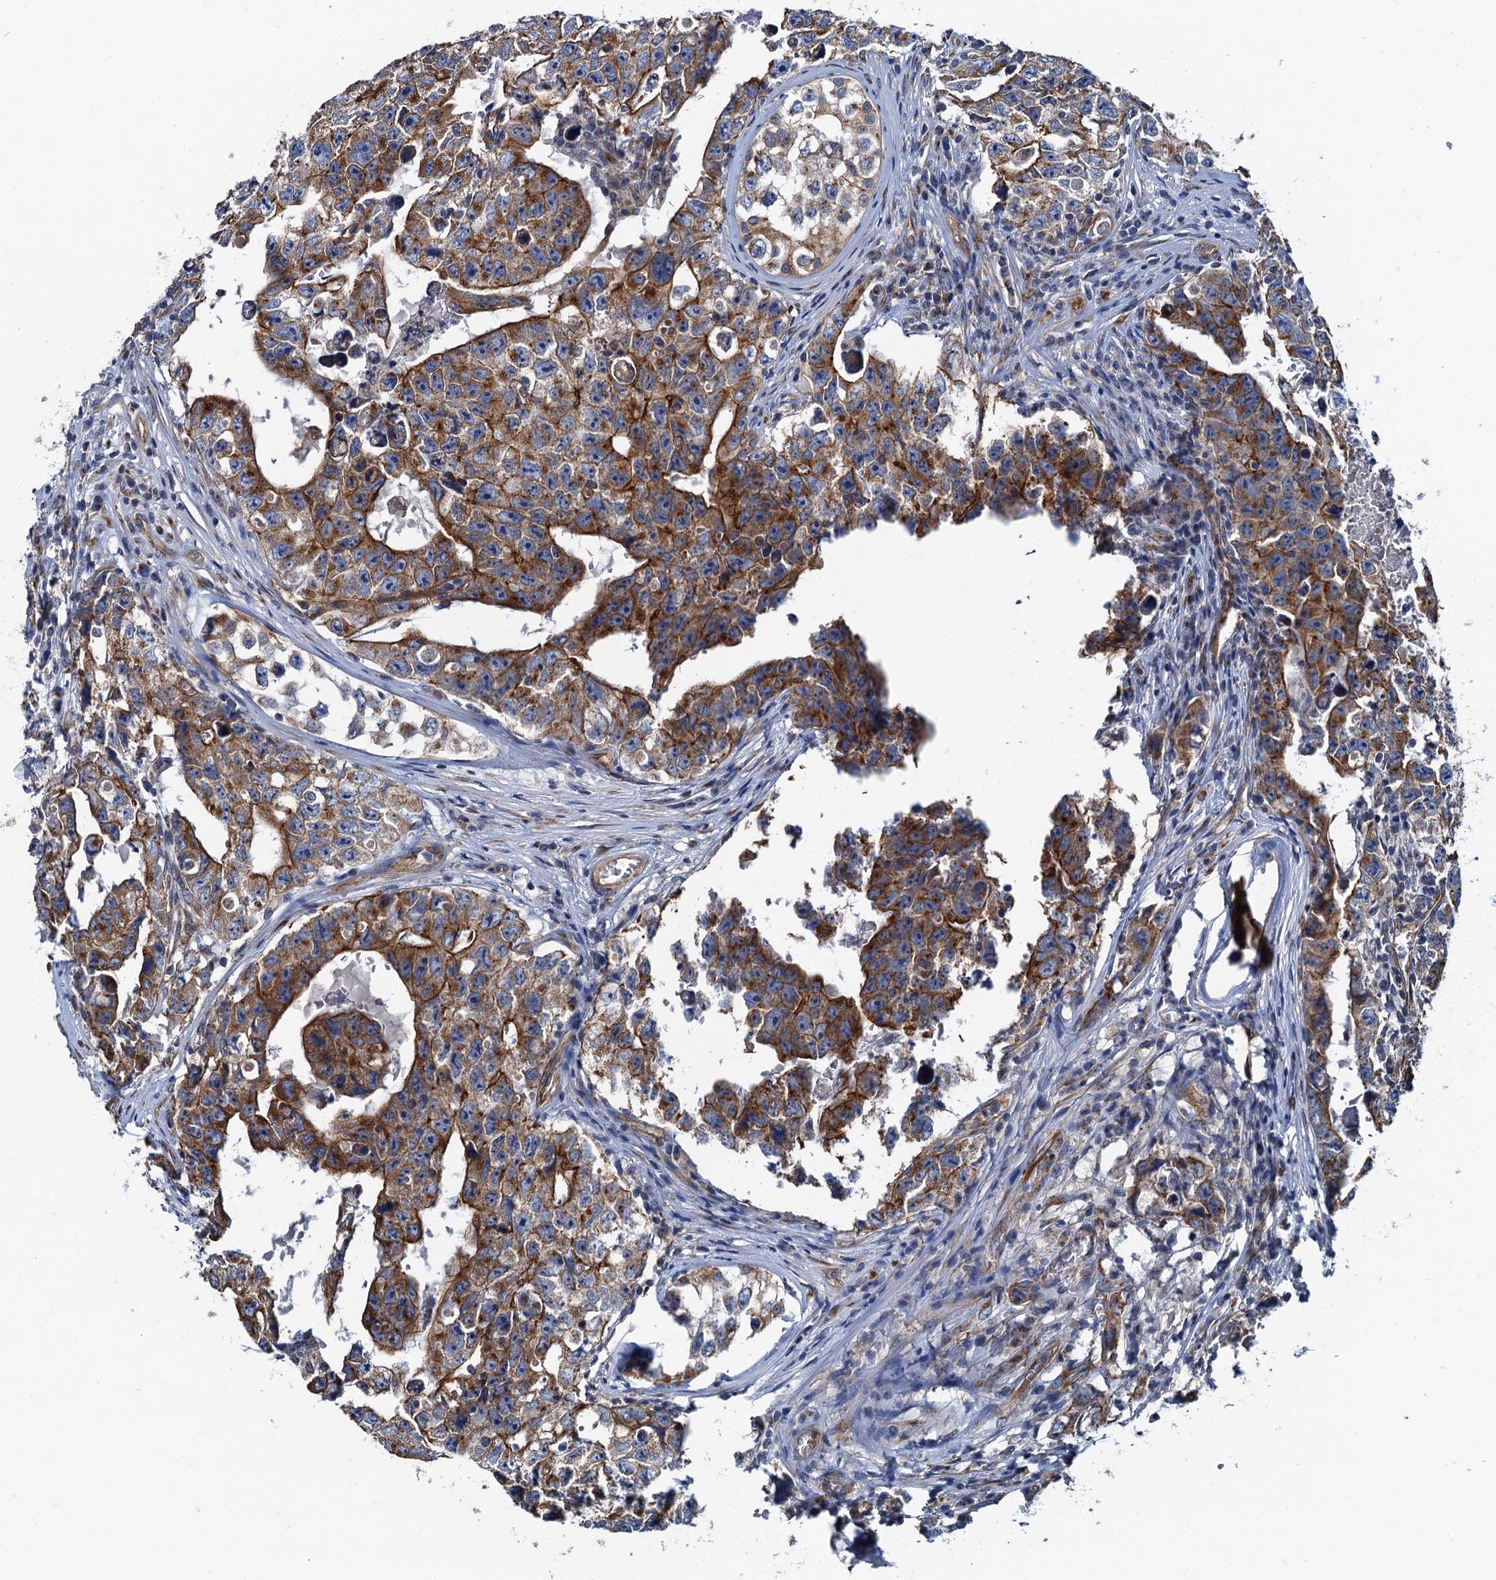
{"staining": {"intensity": "moderate", "quantity": ">75%", "location": "cytoplasmic/membranous"}, "tissue": "testis cancer", "cell_type": "Tumor cells", "image_type": "cancer", "snomed": [{"axis": "morphology", "description": "Carcinoma, Embryonal, NOS"}, {"axis": "topography", "description": "Testis"}], "caption": "Immunohistochemistry (DAB) staining of human embryonal carcinoma (testis) reveals moderate cytoplasmic/membranous protein positivity in about >75% of tumor cells. The protein is stained brown, and the nuclei are stained in blue (DAB (3,3'-diaminobenzidine) IHC with brightfield microscopy, high magnification).", "gene": "NGRN", "patient": {"sex": "male", "age": 17}}